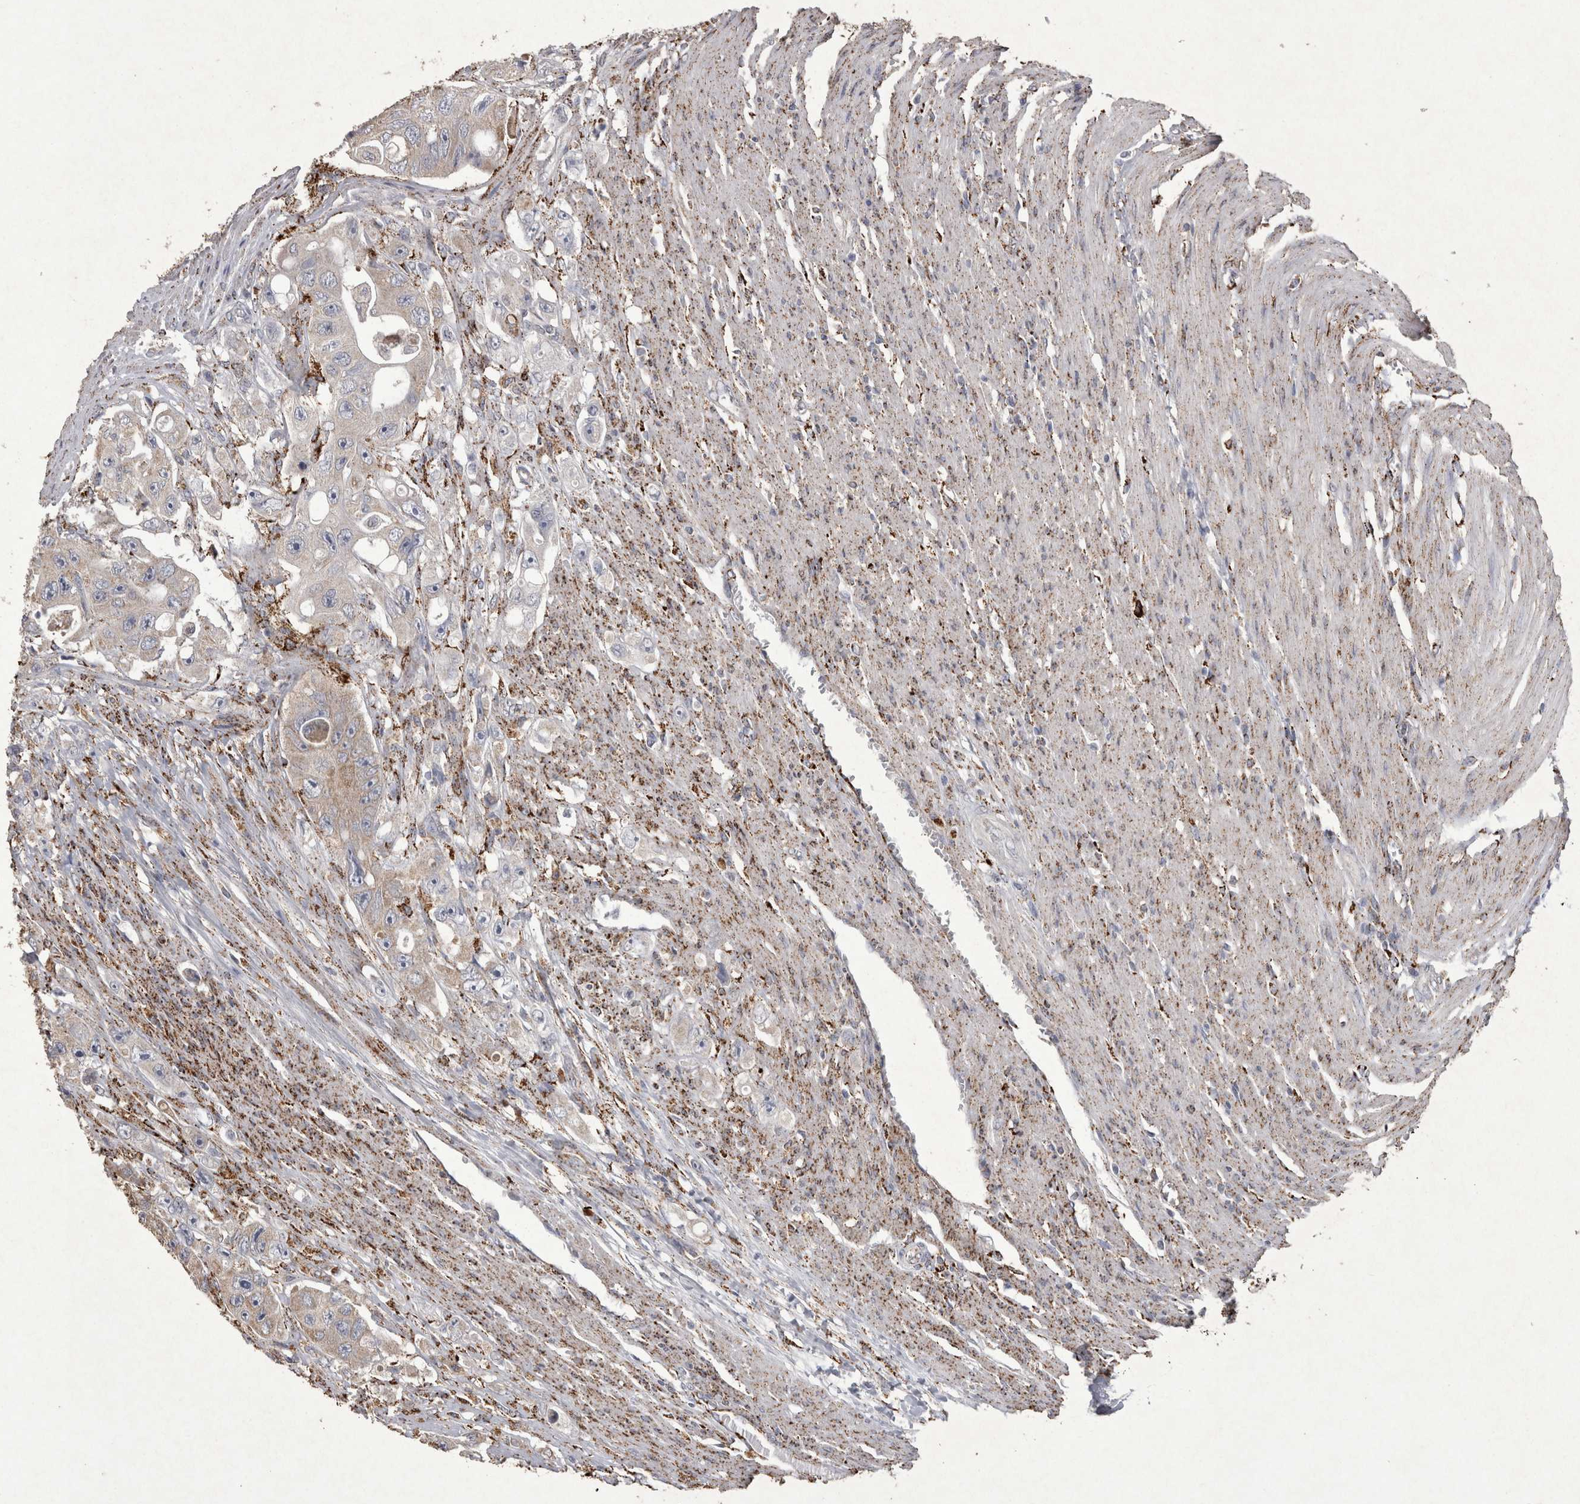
{"staining": {"intensity": "weak", "quantity": "25%-75%", "location": "cytoplasmic/membranous"}, "tissue": "colorectal cancer", "cell_type": "Tumor cells", "image_type": "cancer", "snomed": [{"axis": "morphology", "description": "Adenocarcinoma, NOS"}, {"axis": "topography", "description": "Colon"}], "caption": "Colorectal adenocarcinoma stained with a protein marker displays weak staining in tumor cells.", "gene": "DKK3", "patient": {"sex": "female", "age": 46}}